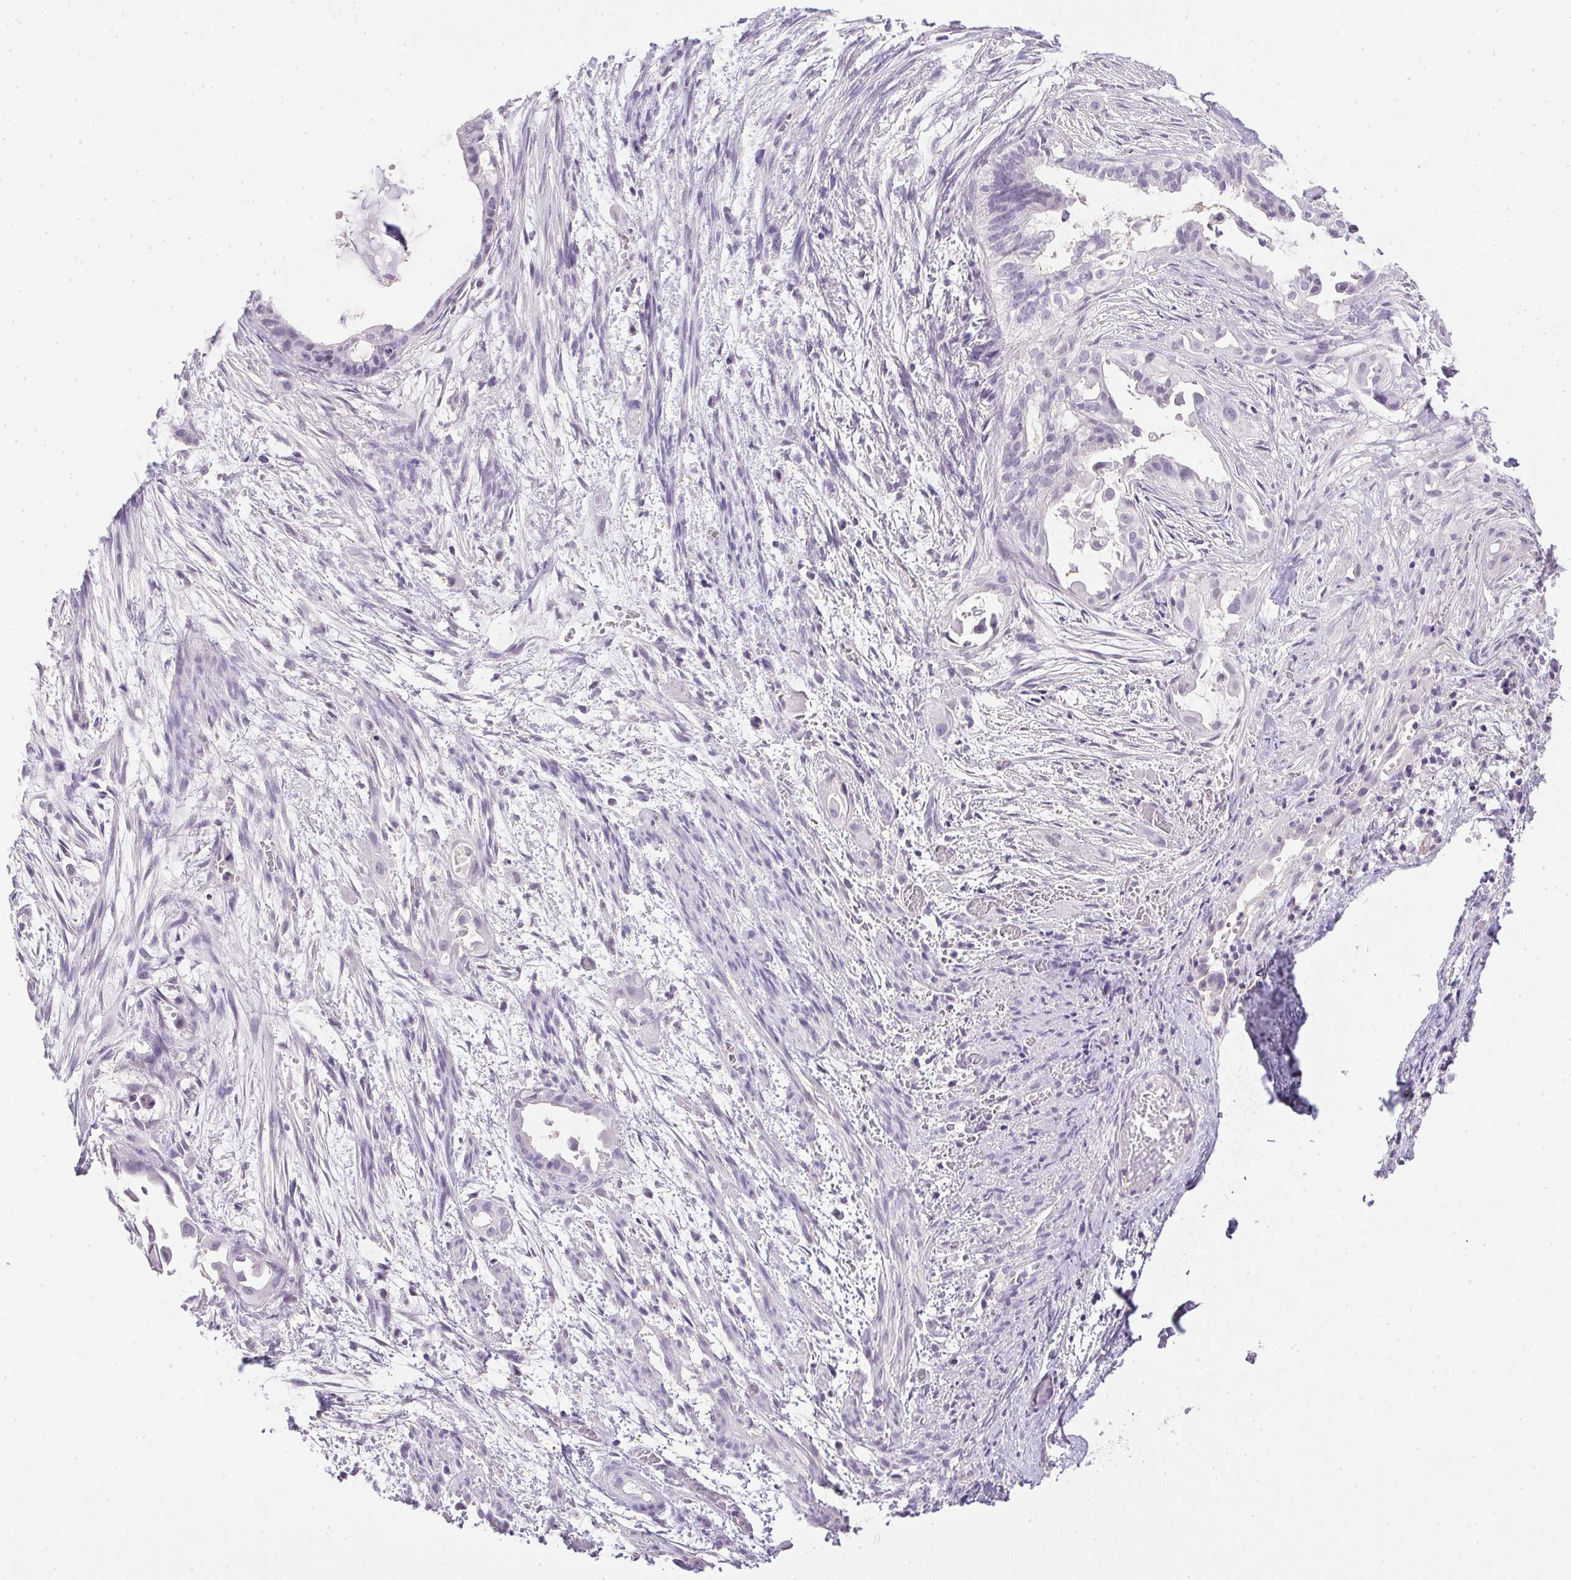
{"staining": {"intensity": "negative", "quantity": "none", "location": "none"}, "tissue": "endometrial cancer", "cell_type": "Tumor cells", "image_type": "cancer", "snomed": [{"axis": "morphology", "description": "Adenocarcinoma, NOS"}, {"axis": "topography", "description": "Endometrium"}], "caption": "There is no significant expression in tumor cells of adenocarcinoma (endometrial).", "gene": "PRL", "patient": {"sex": "female", "age": 86}}